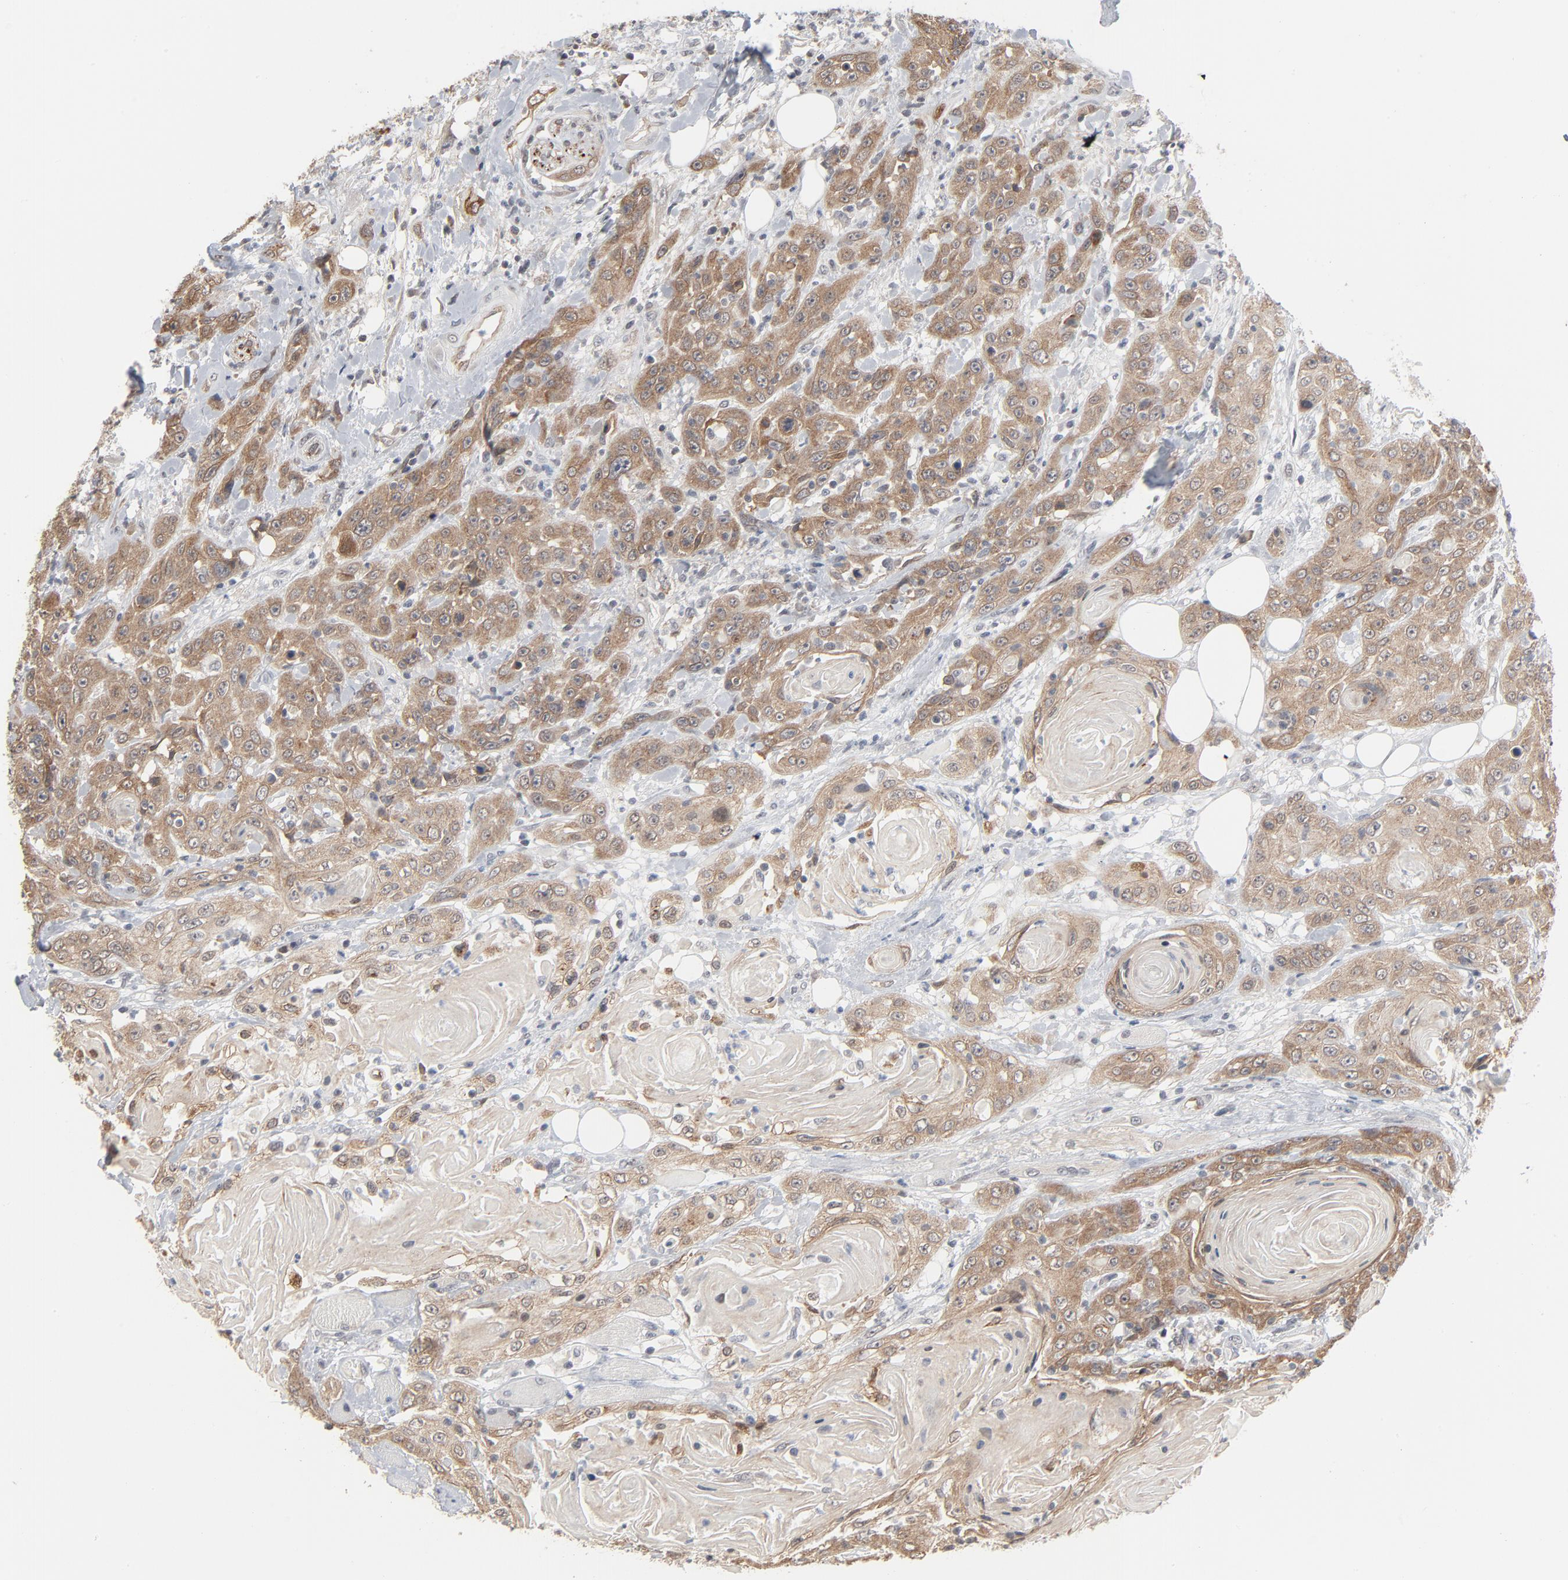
{"staining": {"intensity": "moderate", "quantity": ">75%", "location": "cytoplasmic/membranous"}, "tissue": "head and neck cancer", "cell_type": "Tumor cells", "image_type": "cancer", "snomed": [{"axis": "morphology", "description": "Squamous cell carcinoma, NOS"}, {"axis": "topography", "description": "Head-Neck"}], "caption": "Squamous cell carcinoma (head and neck) tissue demonstrates moderate cytoplasmic/membranous positivity in approximately >75% of tumor cells", "gene": "ITPR3", "patient": {"sex": "female", "age": 84}}